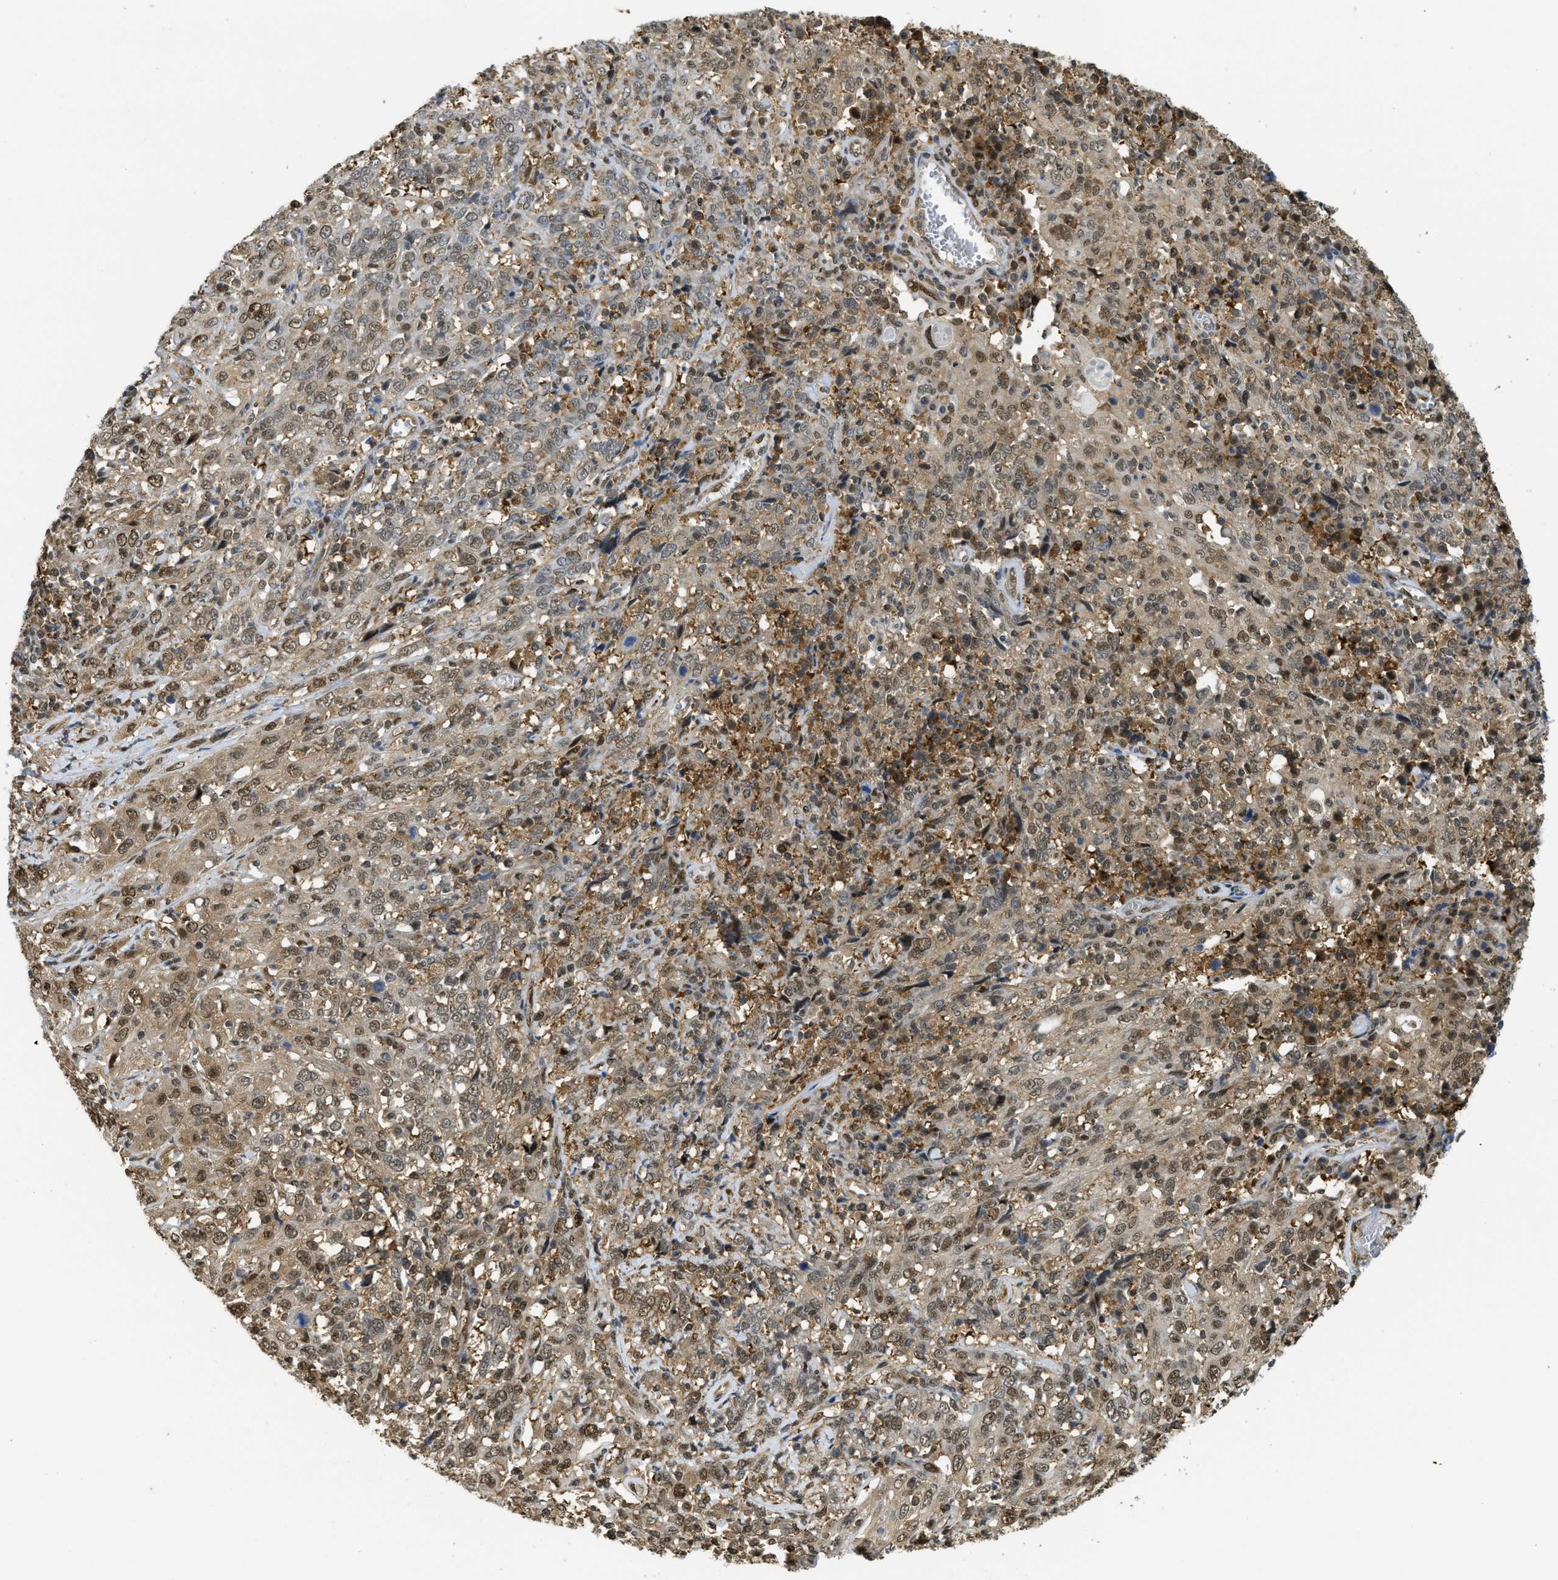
{"staining": {"intensity": "moderate", "quantity": ">75%", "location": "nuclear"}, "tissue": "cervical cancer", "cell_type": "Tumor cells", "image_type": "cancer", "snomed": [{"axis": "morphology", "description": "Squamous cell carcinoma, NOS"}, {"axis": "topography", "description": "Cervix"}], "caption": "Squamous cell carcinoma (cervical) was stained to show a protein in brown. There is medium levels of moderate nuclear expression in approximately >75% of tumor cells.", "gene": "PSMC5", "patient": {"sex": "female", "age": 46}}